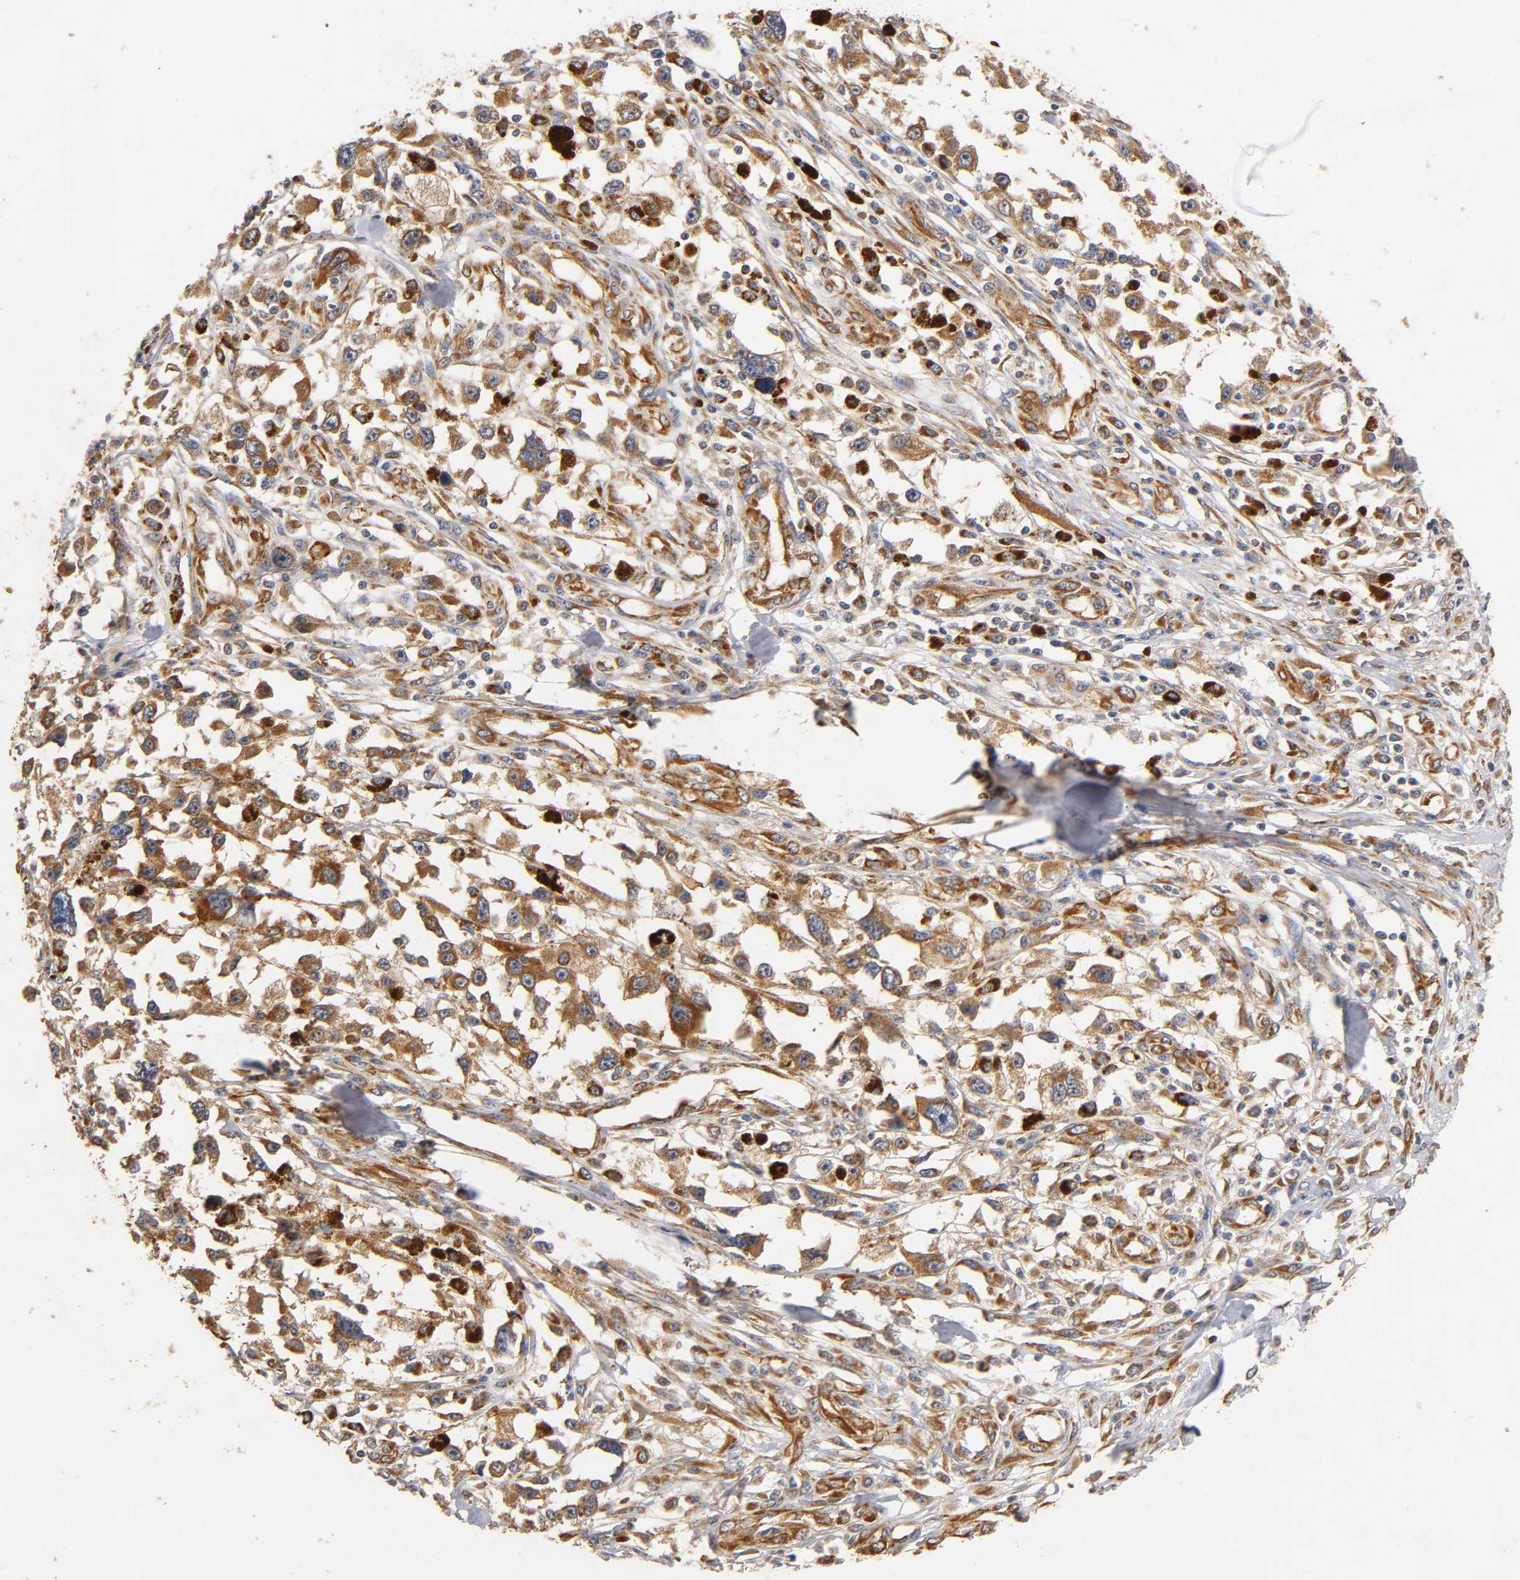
{"staining": {"intensity": "strong", "quantity": ">75%", "location": "cytoplasmic/membranous"}, "tissue": "melanoma", "cell_type": "Tumor cells", "image_type": "cancer", "snomed": [{"axis": "morphology", "description": "Malignant melanoma, Metastatic site"}, {"axis": "topography", "description": "Lymph node"}], "caption": "Brown immunohistochemical staining in malignant melanoma (metastatic site) demonstrates strong cytoplasmic/membranous positivity in approximately >75% of tumor cells.", "gene": "SCAP", "patient": {"sex": "male", "age": 59}}